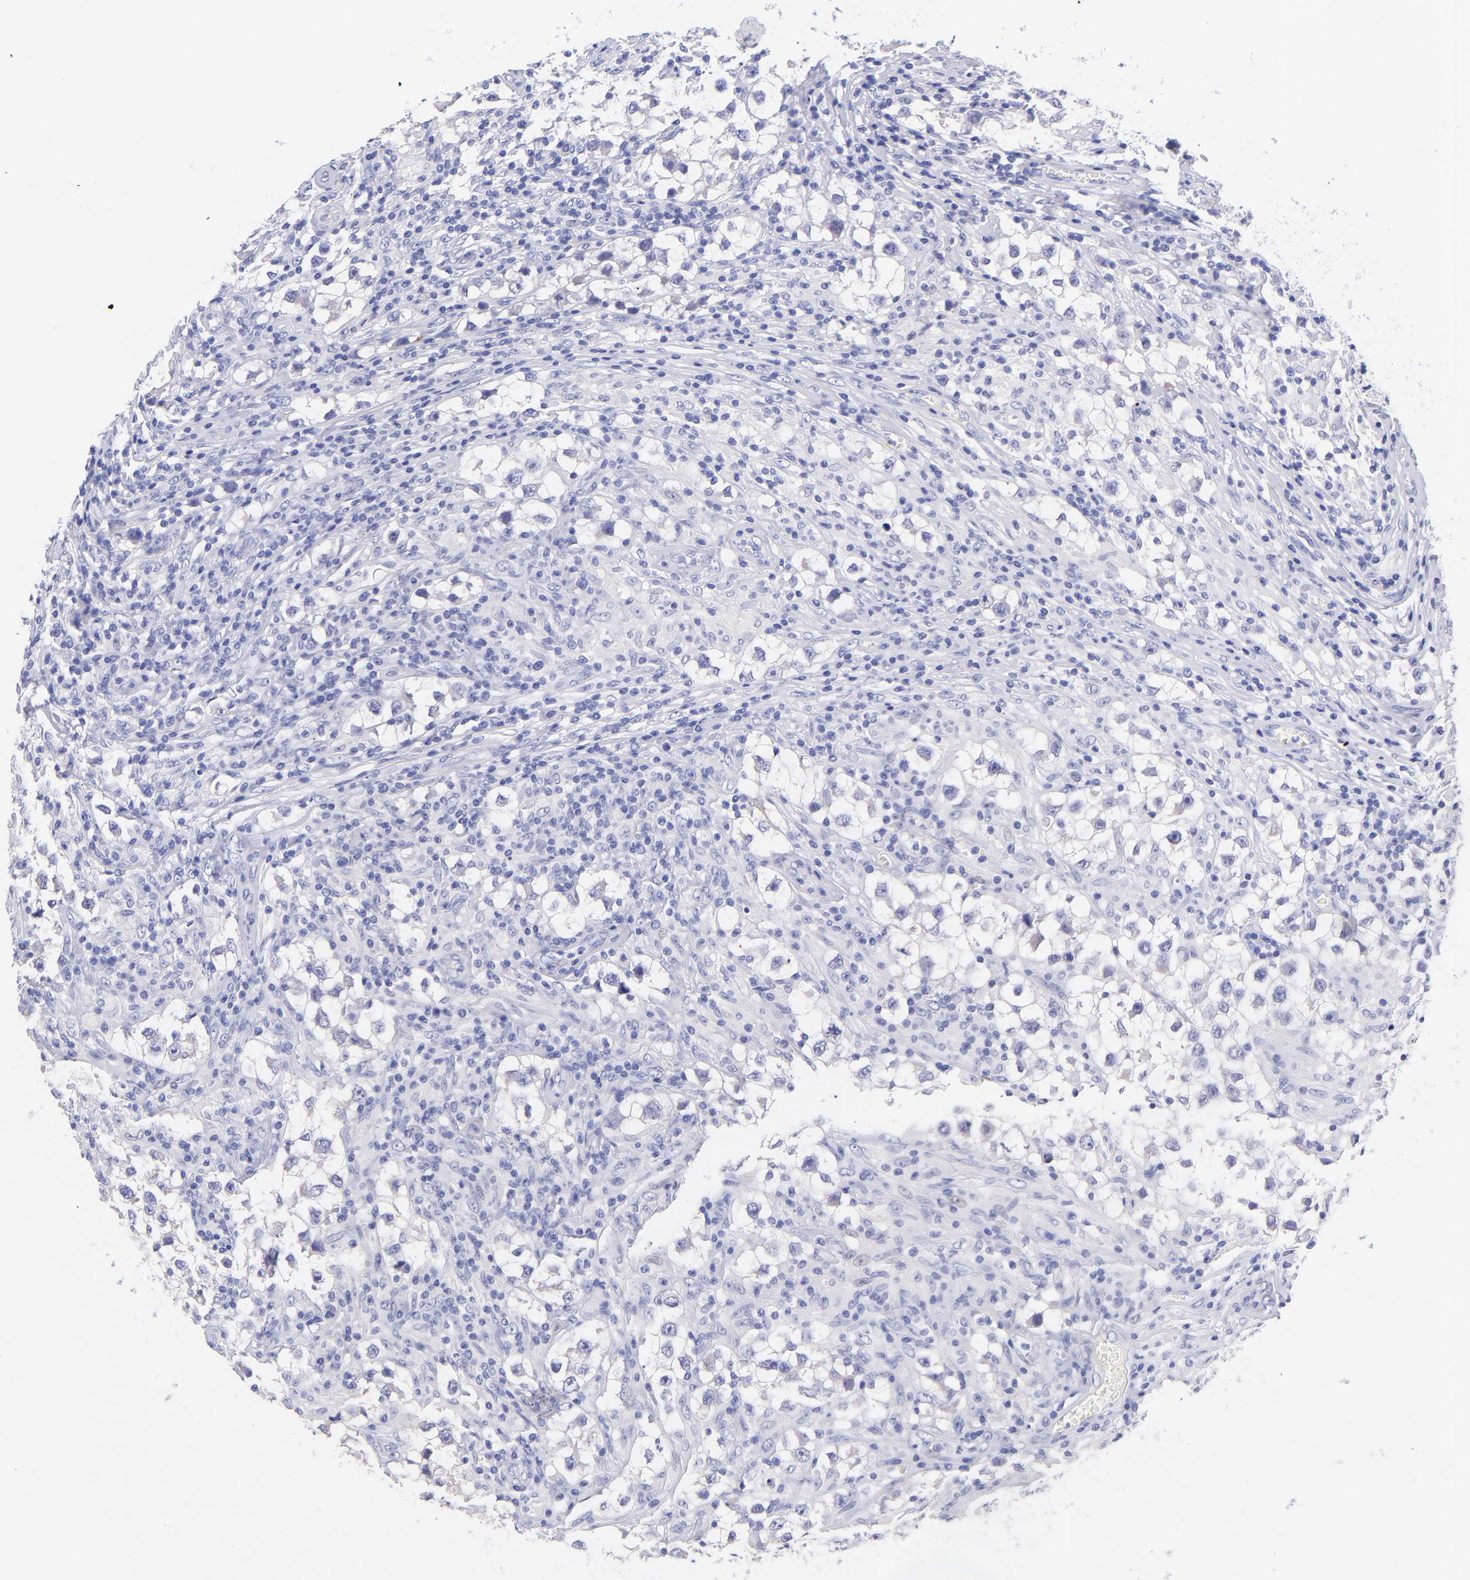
{"staining": {"intensity": "negative", "quantity": "none", "location": "none"}, "tissue": "testis cancer", "cell_type": "Tumor cells", "image_type": "cancer", "snomed": [{"axis": "morphology", "description": "Seminoma, NOS"}, {"axis": "topography", "description": "Testis"}], "caption": "Testis cancer was stained to show a protein in brown. There is no significant positivity in tumor cells.", "gene": "RAB3B", "patient": {"sex": "male", "age": 32}}